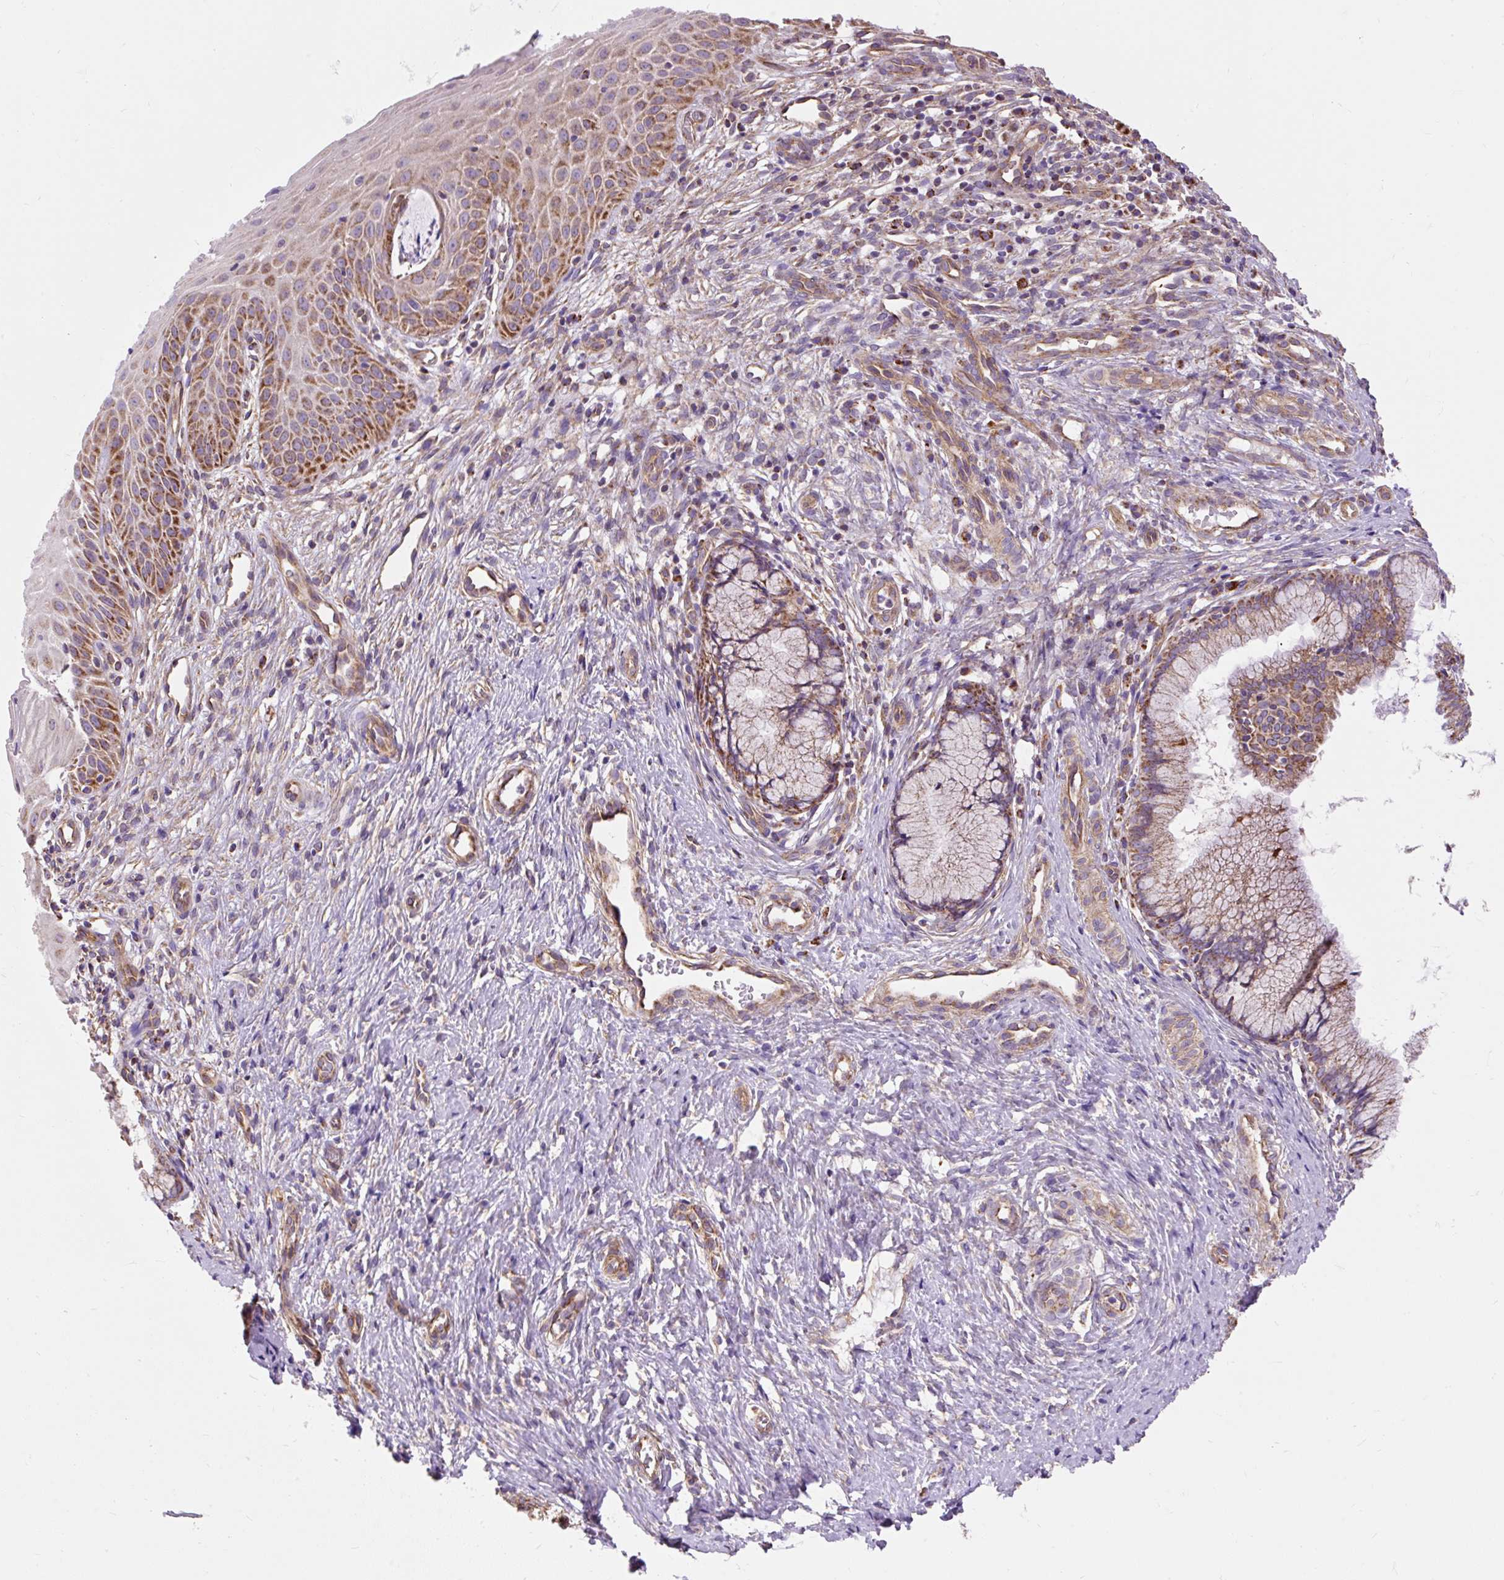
{"staining": {"intensity": "moderate", "quantity": ">75%", "location": "cytoplasmic/membranous"}, "tissue": "cervix", "cell_type": "Glandular cells", "image_type": "normal", "snomed": [{"axis": "morphology", "description": "Normal tissue, NOS"}, {"axis": "topography", "description": "Cervix"}], "caption": "This micrograph exhibits IHC staining of normal human cervix, with medium moderate cytoplasmic/membranous positivity in approximately >75% of glandular cells.", "gene": "CEP290", "patient": {"sex": "female", "age": 36}}